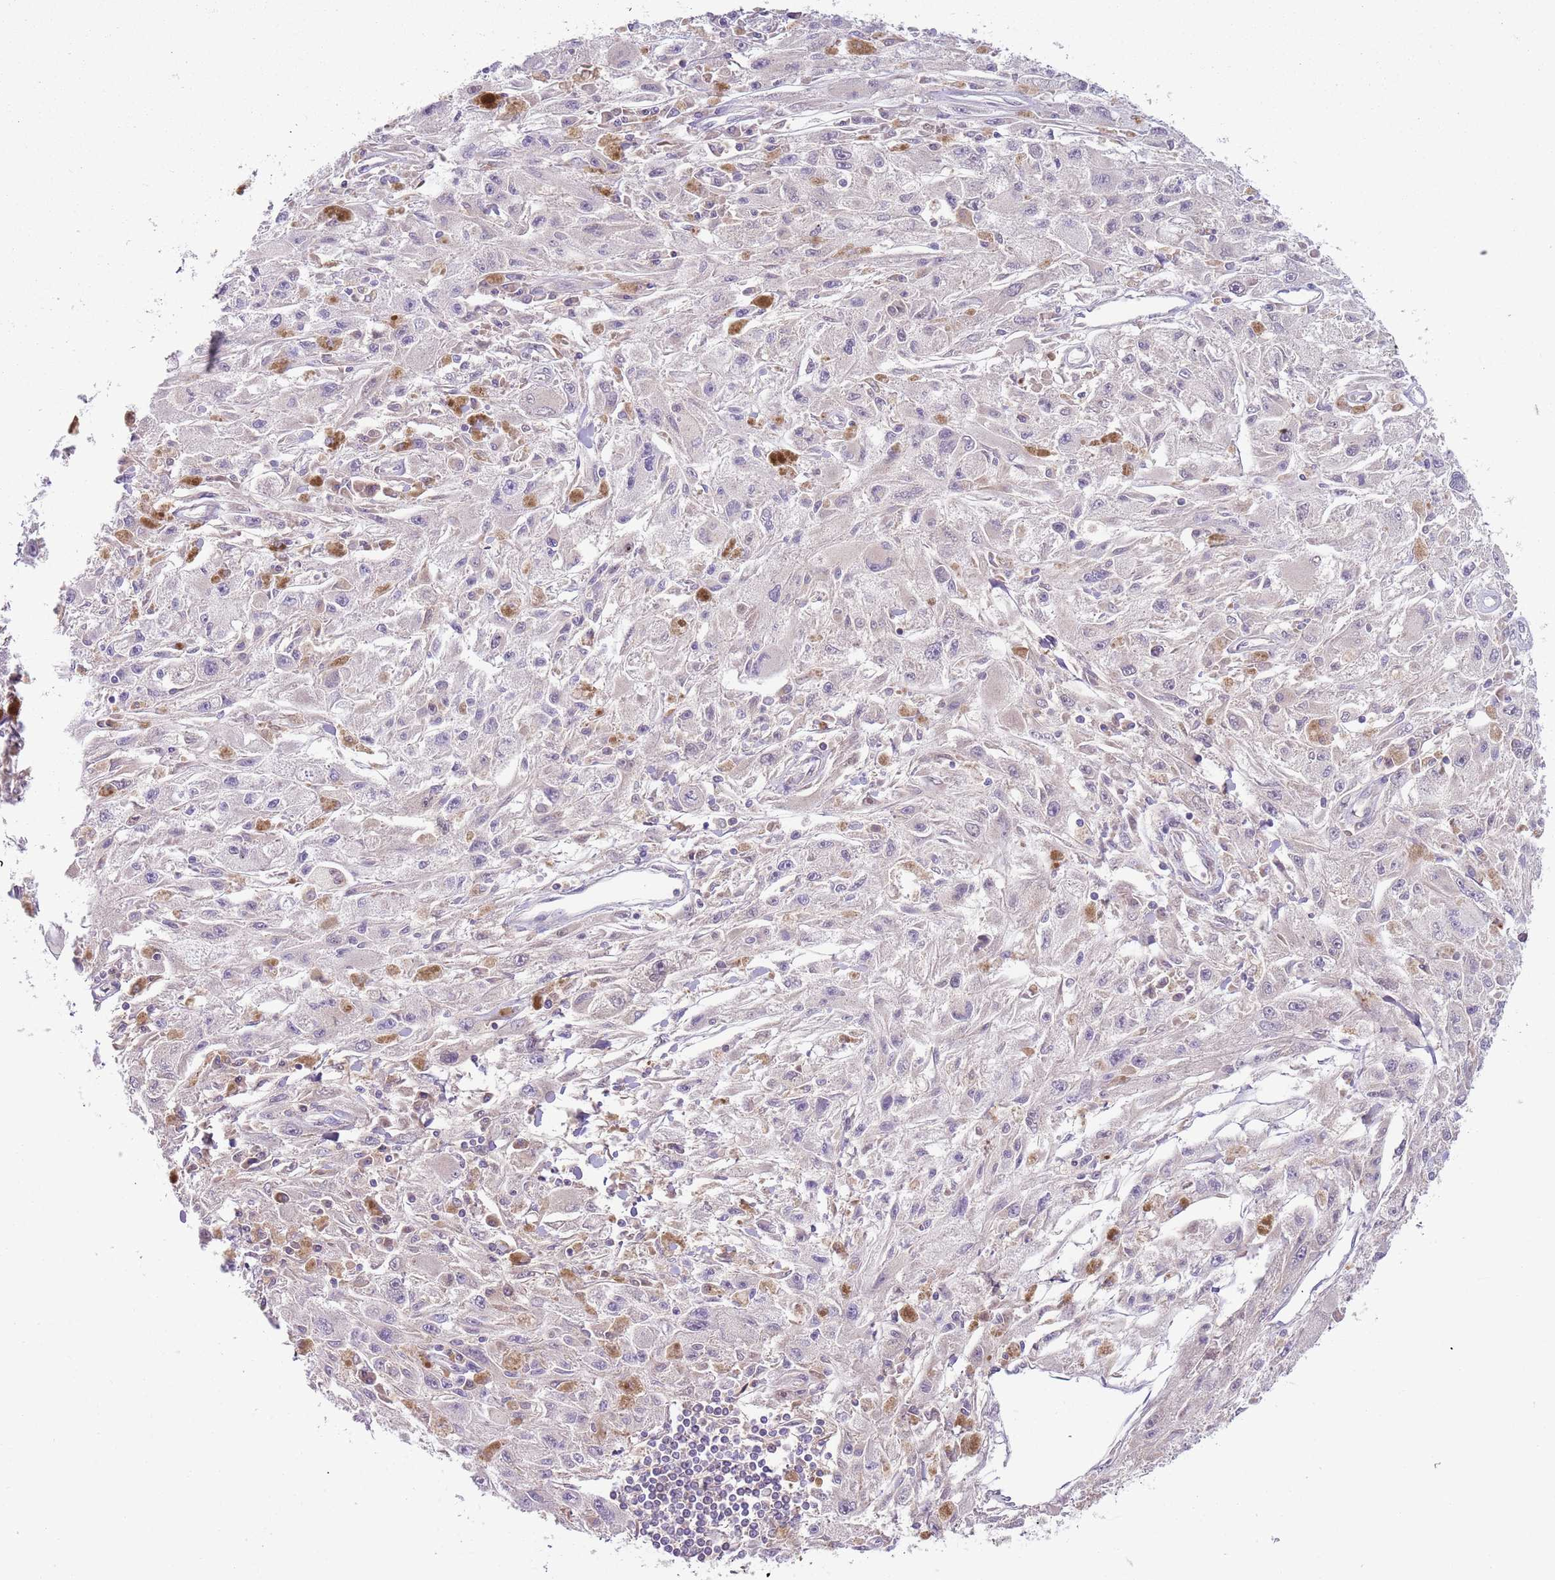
{"staining": {"intensity": "negative", "quantity": "none", "location": "none"}, "tissue": "melanoma", "cell_type": "Tumor cells", "image_type": "cancer", "snomed": [{"axis": "morphology", "description": "Malignant melanoma, Metastatic site"}, {"axis": "topography", "description": "Skin"}], "caption": "This is a micrograph of IHC staining of malignant melanoma (metastatic site), which shows no positivity in tumor cells.", "gene": "RMND5B", "patient": {"sex": "male", "age": 53}}